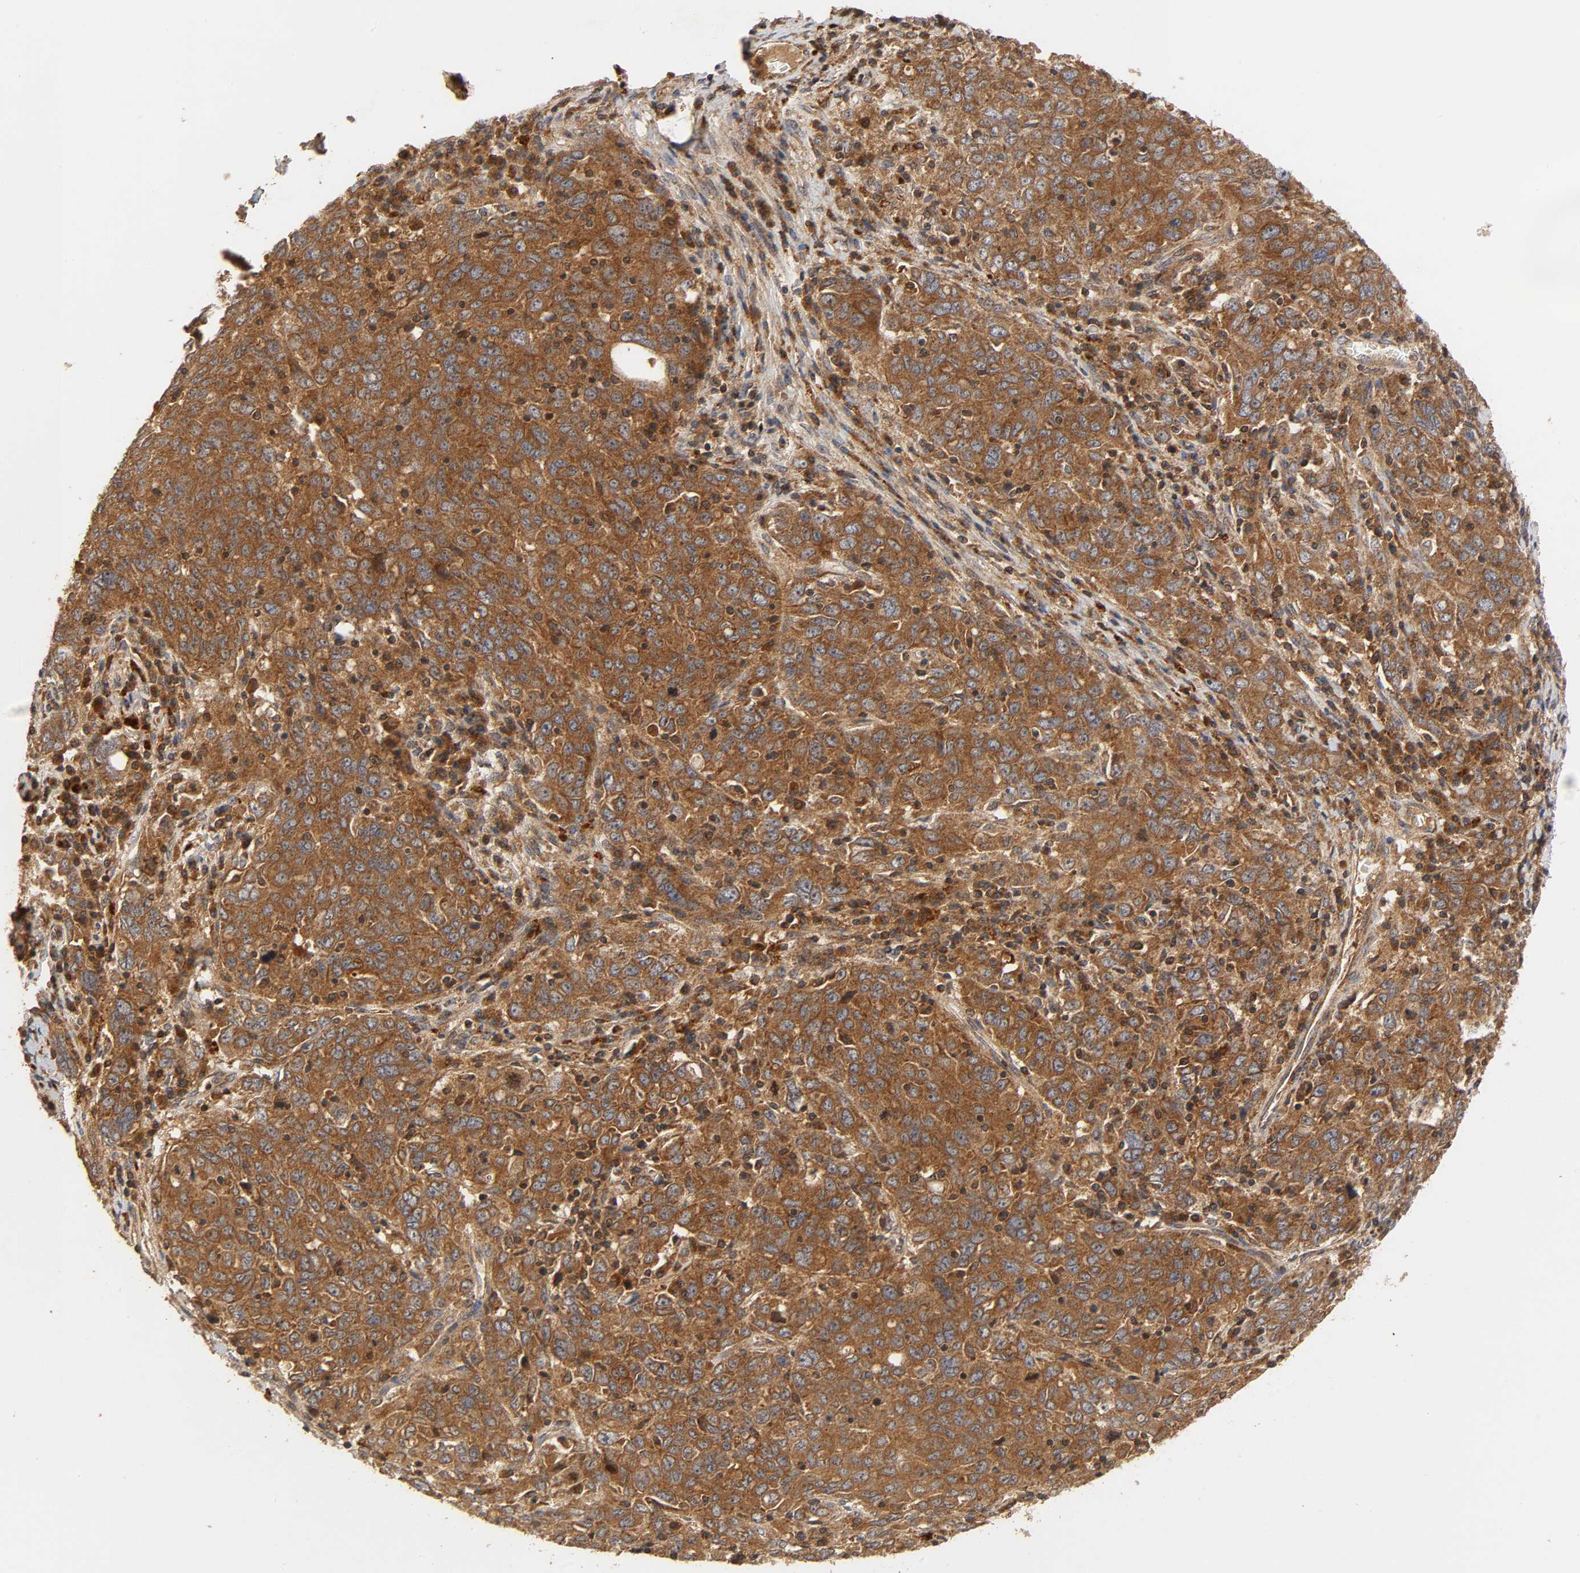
{"staining": {"intensity": "strong", "quantity": ">75%", "location": "cytoplasmic/membranous"}, "tissue": "ovarian cancer", "cell_type": "Tumor cells", "image_type": "cancer", "snomed": [{"axis": "morphology", "description": "Carcinoma, endometroid"}, {"axis": "topography", "description": "Ovary"}], "caption": "Immunohistochemistry micrograph of neoplastic tissue: ovarian cancer (endometroid carcinoma) stained using immunohistochemistry displays high levels of strong protein expression localized specifically in the cytoplasmic/membranous of tumor cells, appearing as a cytoplasmic/membranous brown color.", "gene": "IKBKB", "patient": {"sex": "female", "age": 62}}